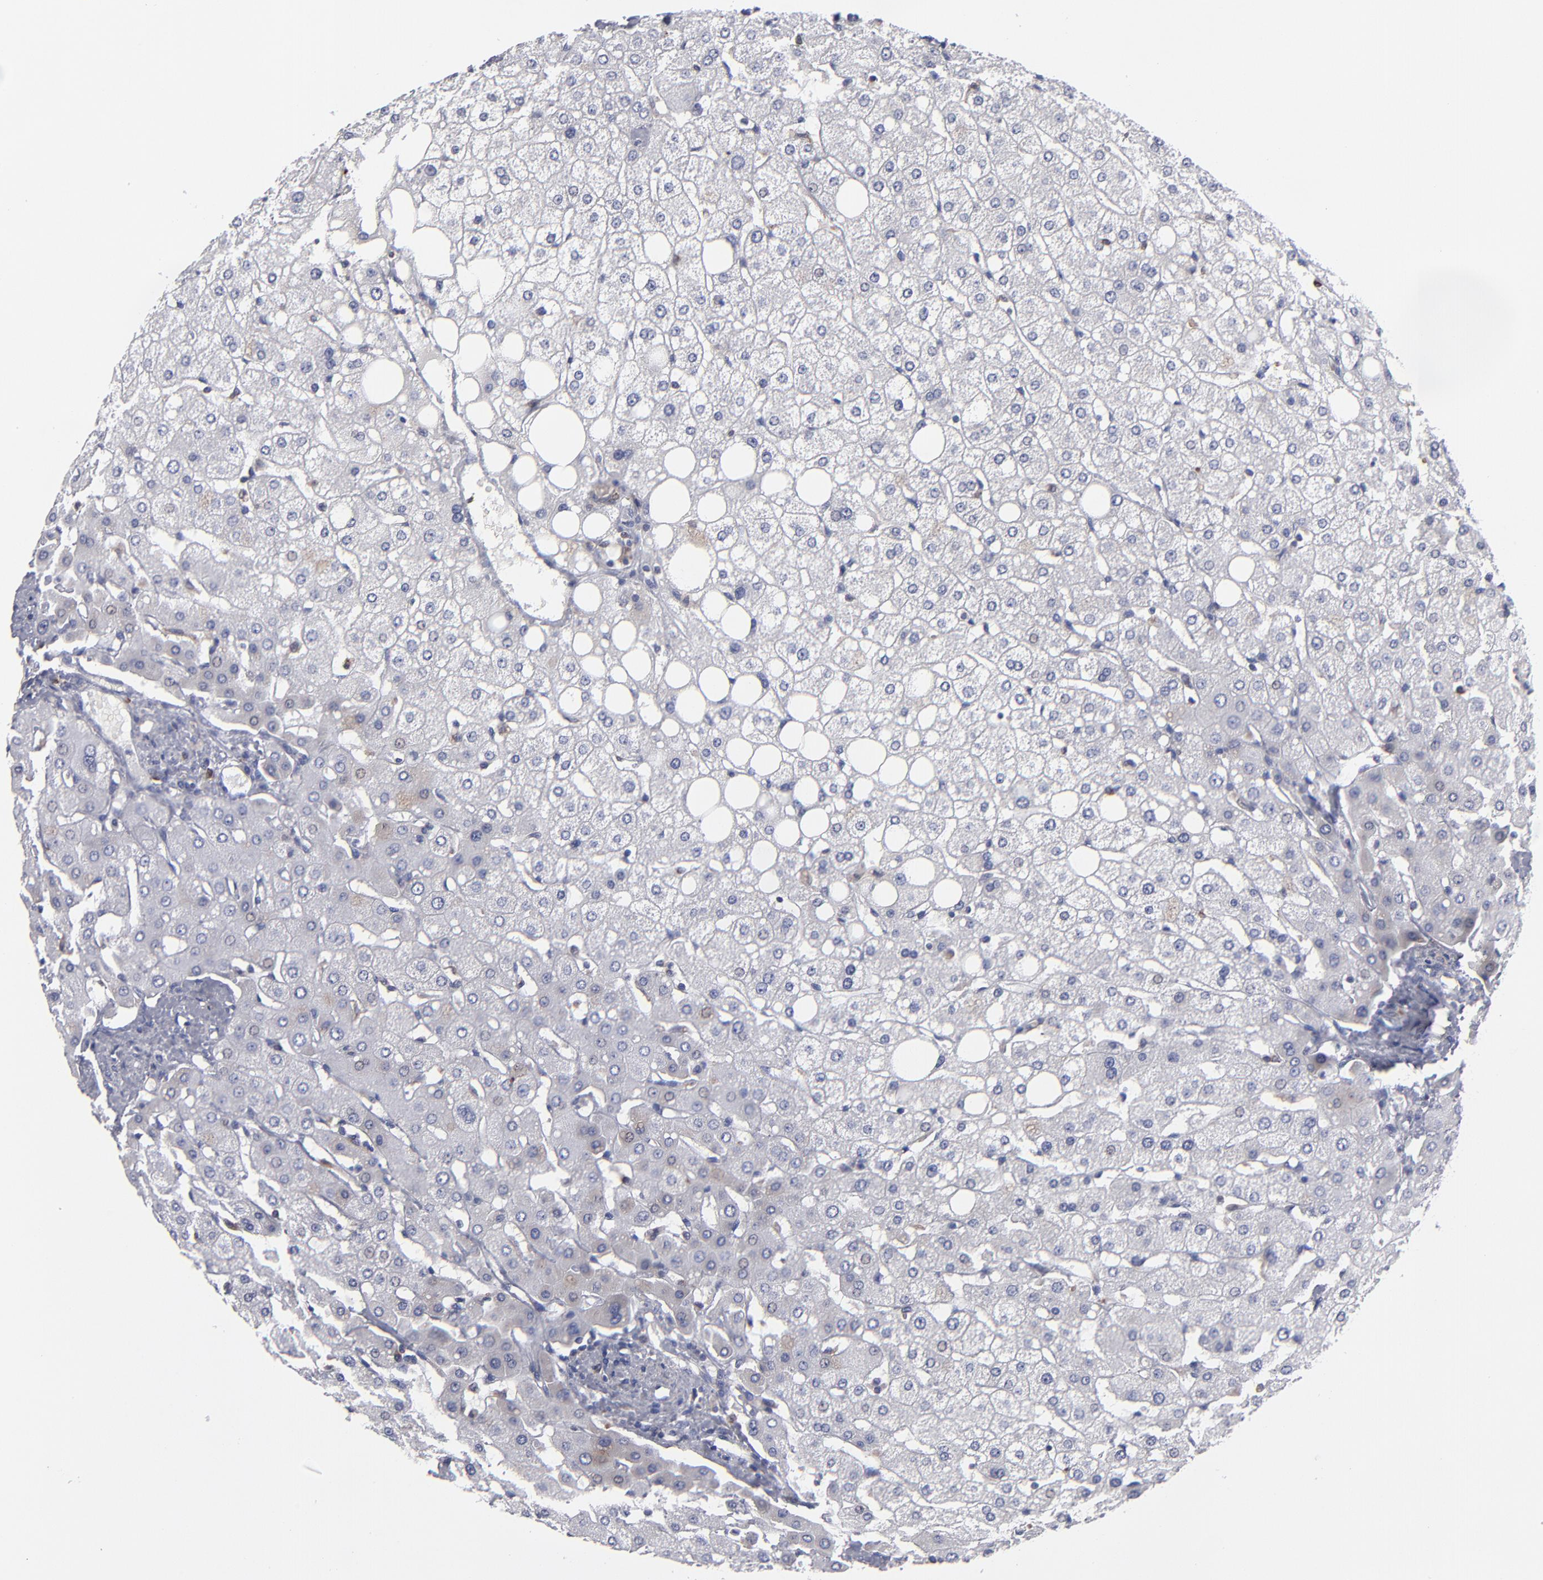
{"staining": {"intensity": "negative", "quantity": "none", "location": "none"}, "tissue": "liver", "cell_type": "Cholangiocytes", "image_type": "normal", "snomed": [{"axis": "morphology", "description": "Normal tissue, NOS"}, {"axis": "topography", "description": "Liver"}], "caption": "DAB immunohistochemical staining of benign liver exhibits no significant expression in cholangiocytes. (Stains: DAB immunohistochemistry with hematoxylin counter stain, Microscopy: brightfield microscopy at high magnification).", "gene": "TMX1", "patient": {"sex": "male", "age": 35}}